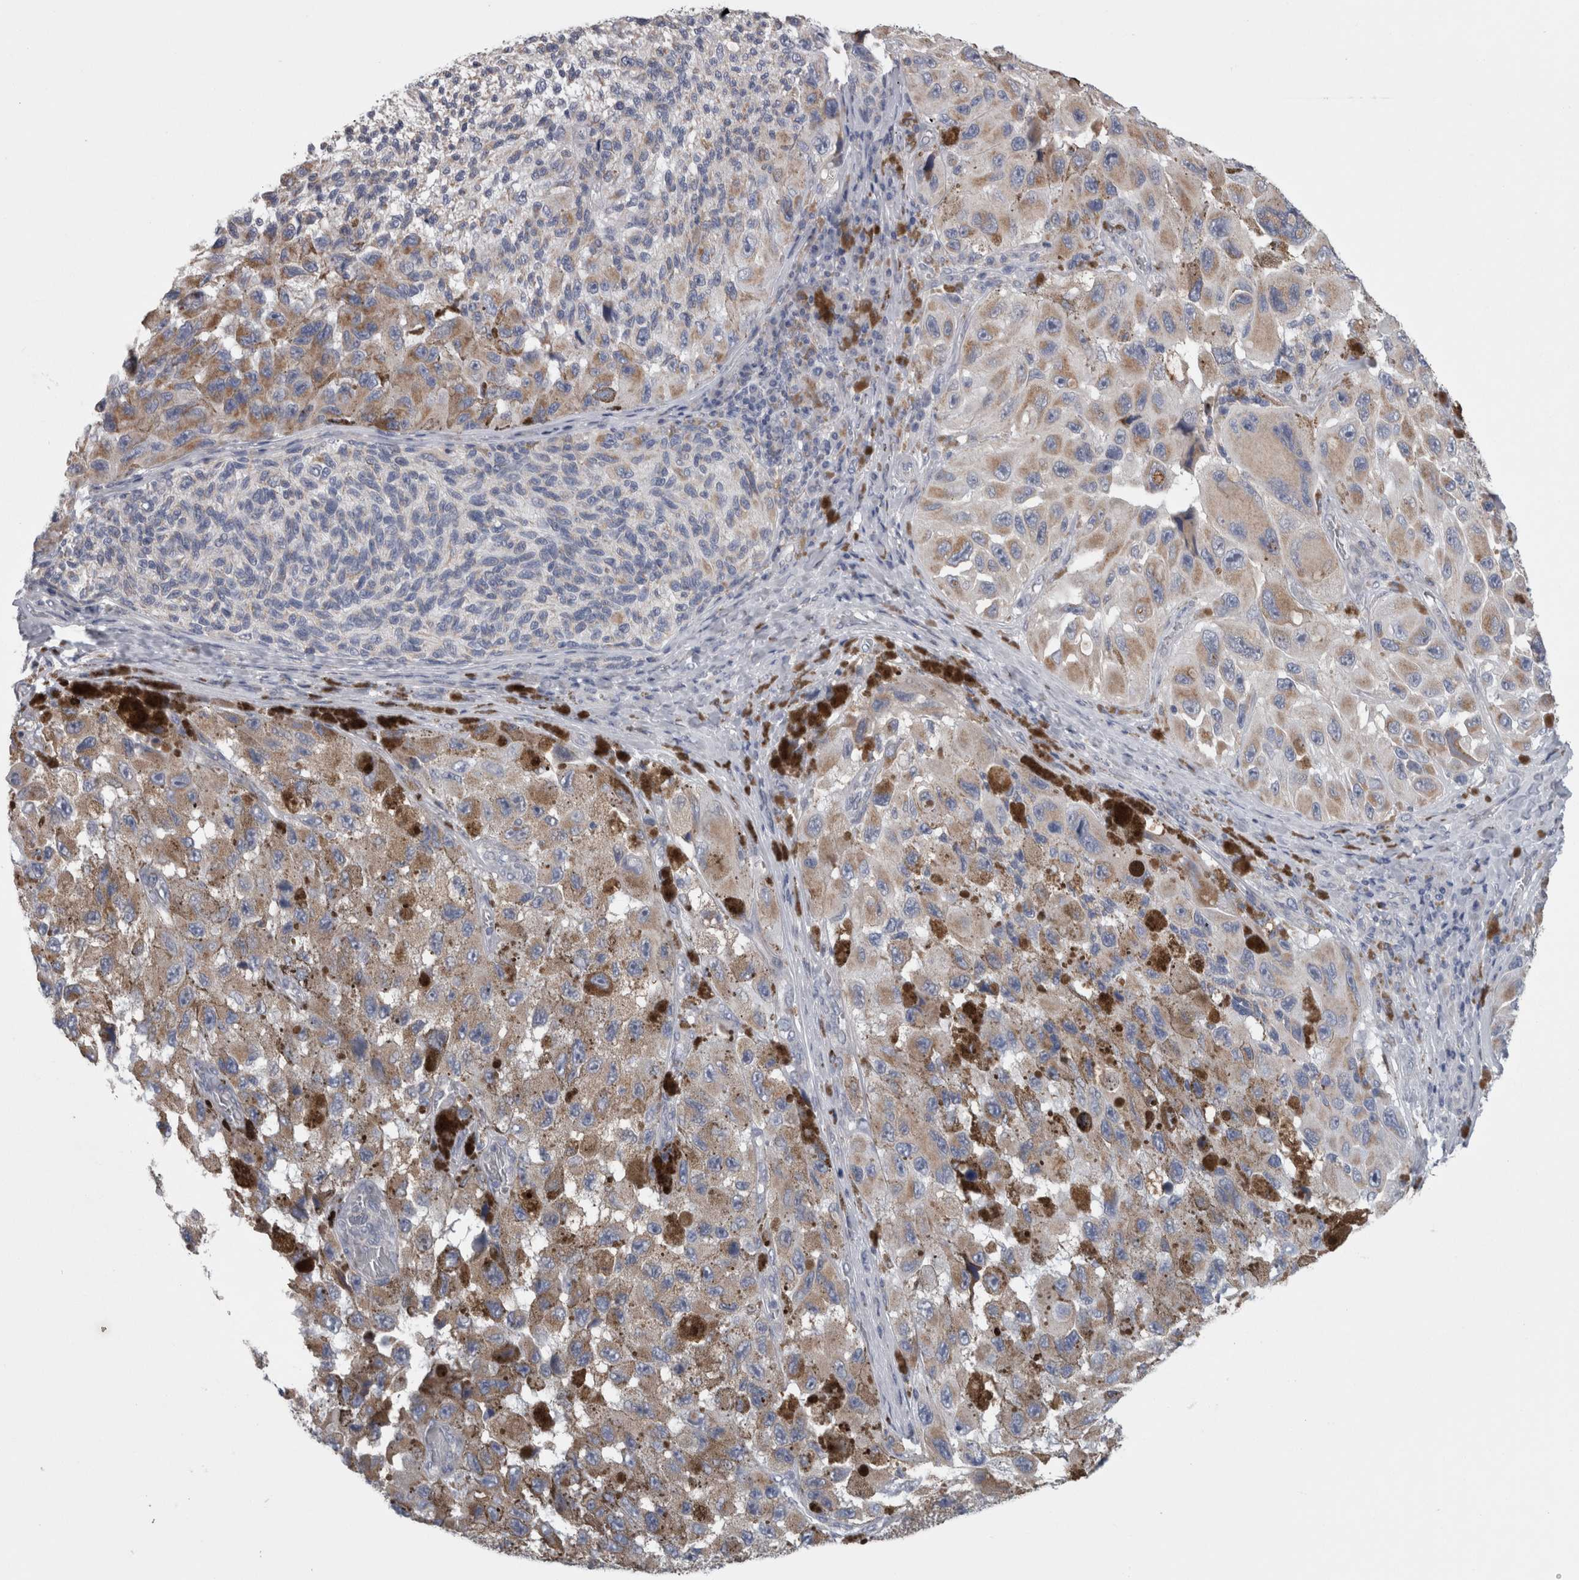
{"staining": {"intensity": "weak", "quantity": ">75%", "location": "cytoplasmic/membranous"}, "tissue": "melanoma", "cell_type": "Tumor cells", "image_type": "cancer", "snomed": [{"axis": "morphology", "description": "Malignant melanoma, NOS"}, {"axis": "topography", "description": "Skin"}], "caption": "An immunohistochemistry image of tumor tissue is shown. Protein staining in brown labels weak cytoplasmic/membranous positivity in melanoma within tumor cells.", "gene": "GDAP1", "patient": {"sex": "female", "age": 73}}